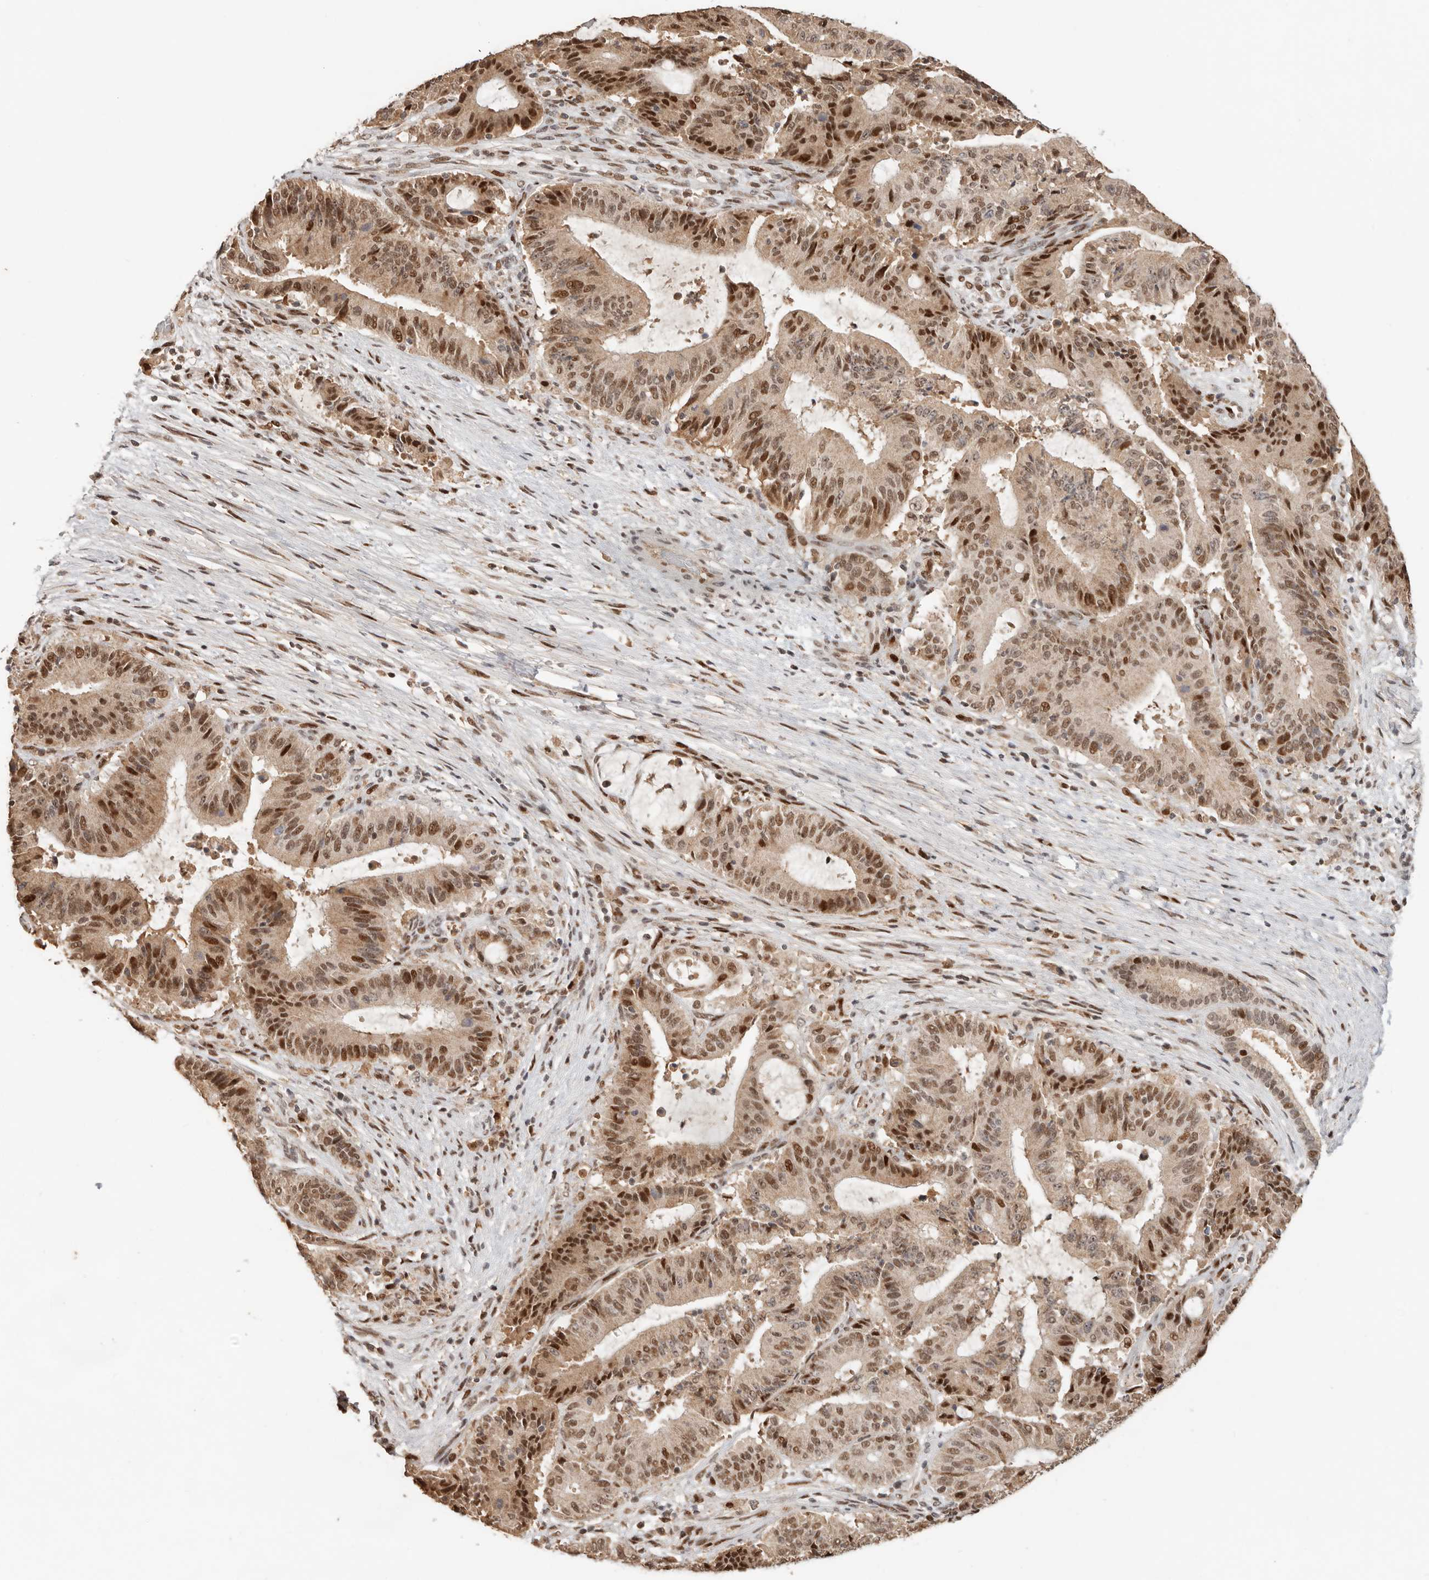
{"staining": {"intensity": "moderate", "quantity": ">75%", "location": "nuclear"}, "tissue": "liver cancer", "cell_type": "Tumor cells", "image_type": "cancer", "snomed": [{"axis": "morphology", "description": "Normal tissue, NOS"}, {"axis": "morphology", "description": "Cholangiocarcinoma"}, {"axis": "topography", "description": "Liver"}, {"axis": "topography", "description": "Peripheral nerve tissue"}], "caption": "A histopathology image showing moderate nuclear staining in approximately >75% of tumor cells in liver cancer, as visualized by brown immunohistochemical staining.", "gene": "NPAS2", "patient": {"sex": "female", "age": 73}}